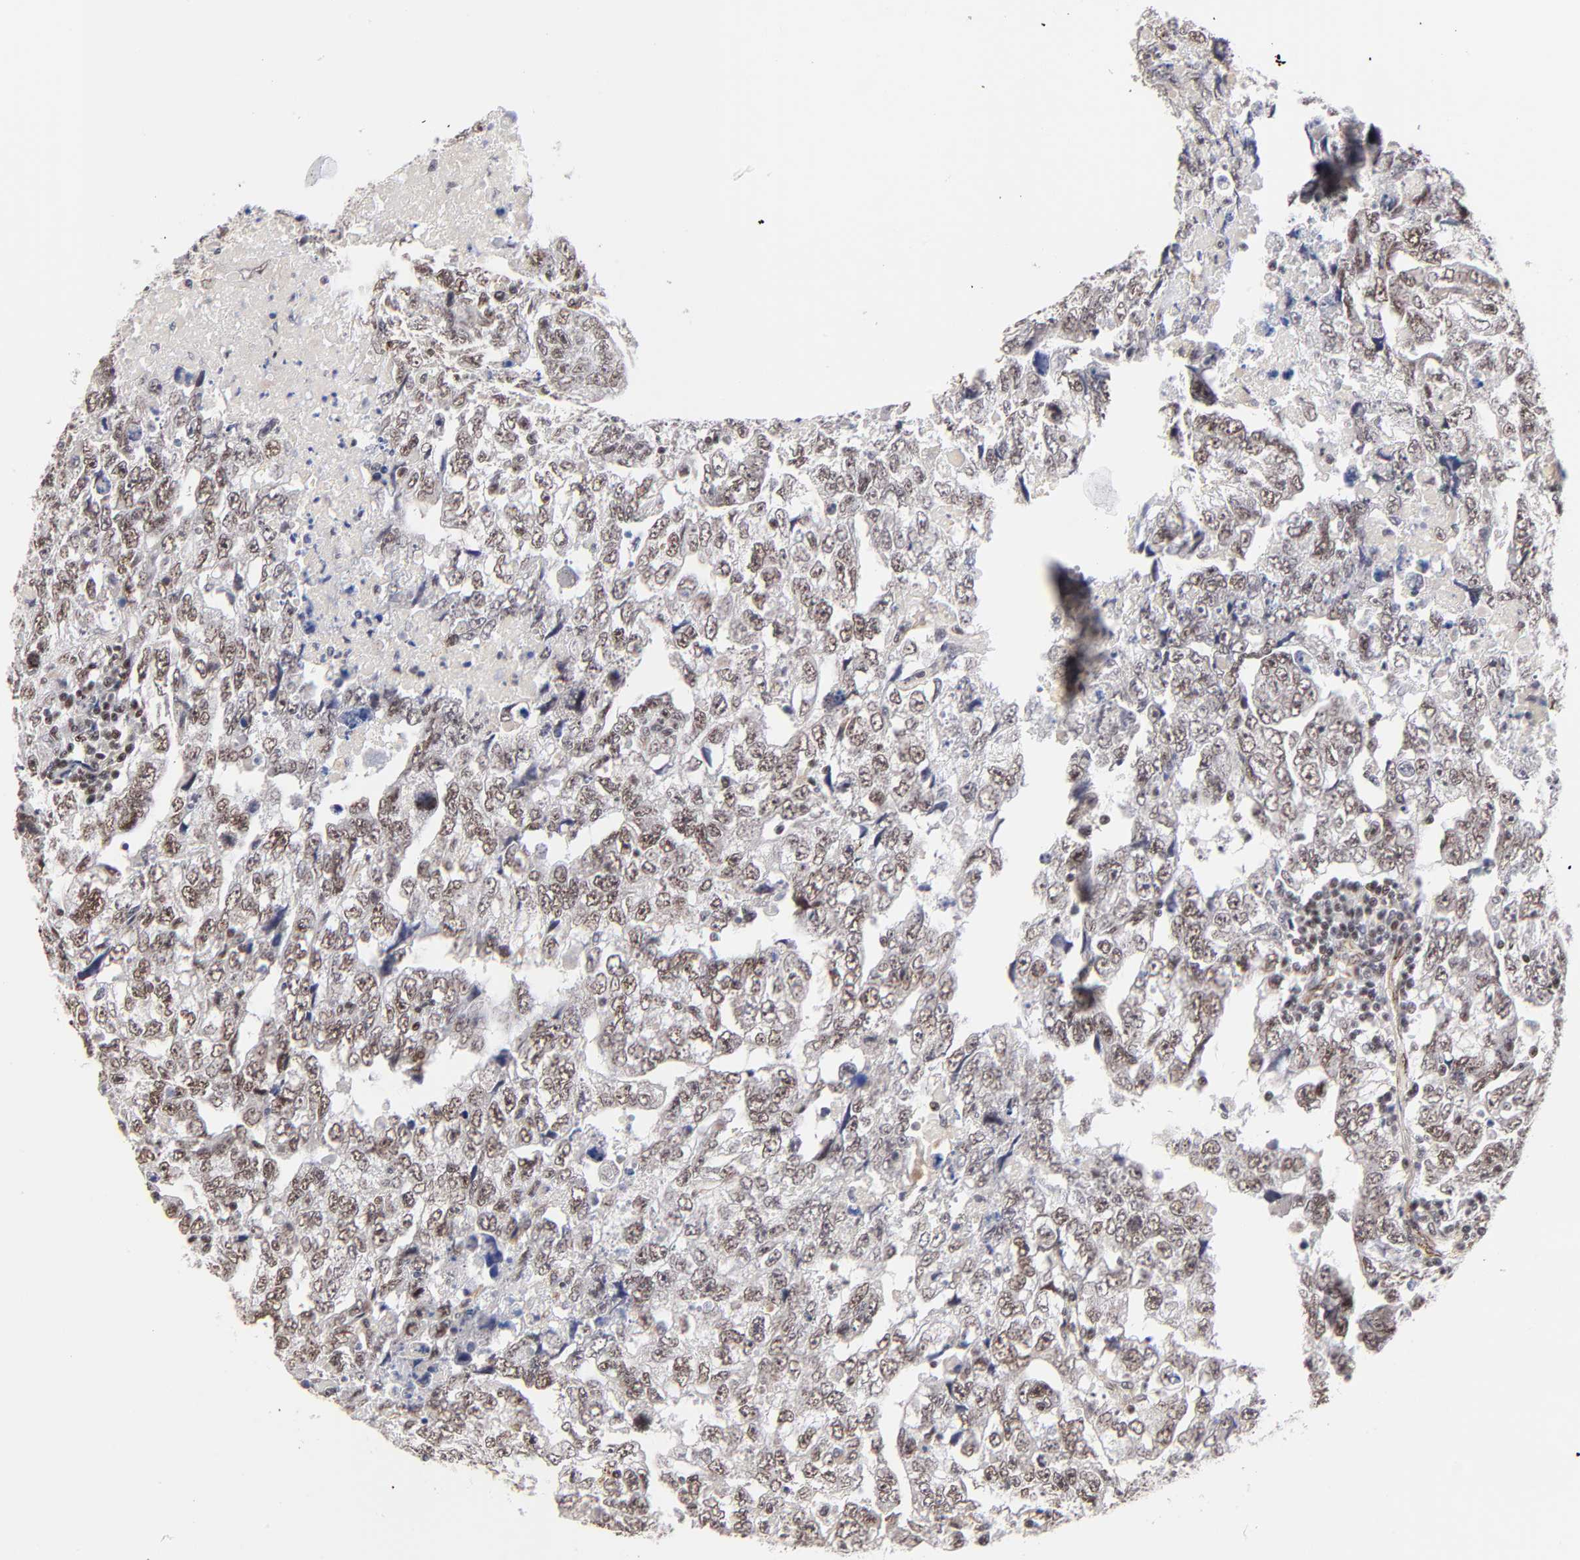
{"staining": {"intensity": "weak", "quantity": ">75%", "location": "nuclear"}, "tissue": "testis cancer", "cell_type": "Tumor cells", "image_type": "cancer", "snomed": [{"axis": "morphology", "description": "Carcinoma, Embryonal, NOS"}, {"axis": "topography", "description": "Testis"}], "caption": "Immunohistochemical staining of testis cancer (embryonal carcinoma) demonstrates low levels of weak nuclear expression in about >75% of tumor cells. (DAB (3,3'-diaminobenzidine) IHC with brightfield microscopy, high magnification).", "gene": "GABPA", "patient": {"sex": "male", "age": 36}}